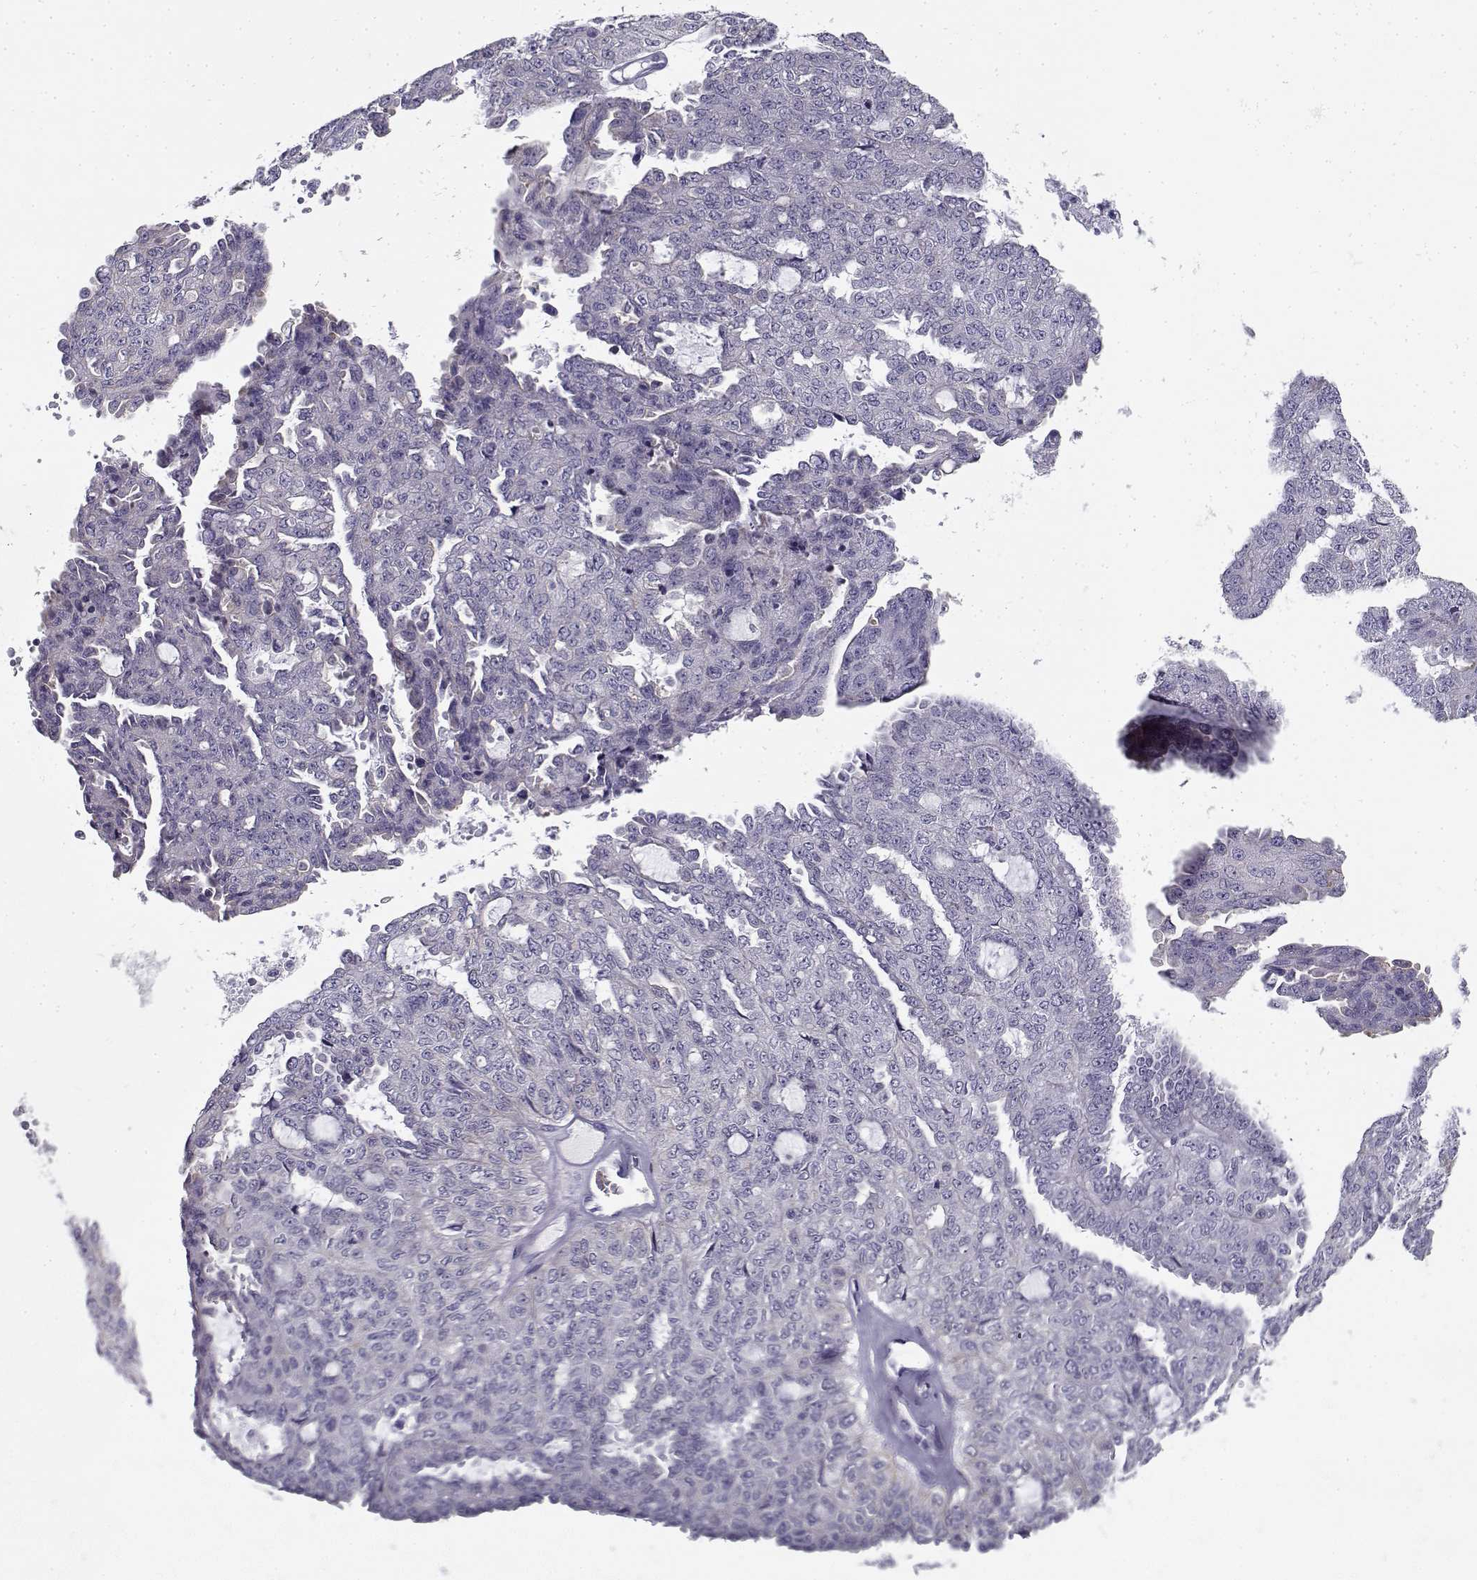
{"staining": {"intensity": "negative", "quantity": "none", "location": "none"}, "tissue": "ovarian cancer", "cell_type": "Tumor cells", "image_type": "cancer", "snomed": [{"axis": "morphology", "description": "Cystadenocarcinoma, serous, NOS"}, {"axis": "topography", "description": "Ovary"}], "caption": "This is an IHC micrograph of ovarian serous cystadenocarcinoma. There is no staining in tumor cells.", "gene": "CREB3L3", "patient": {"sex": "female", "age": 71}}